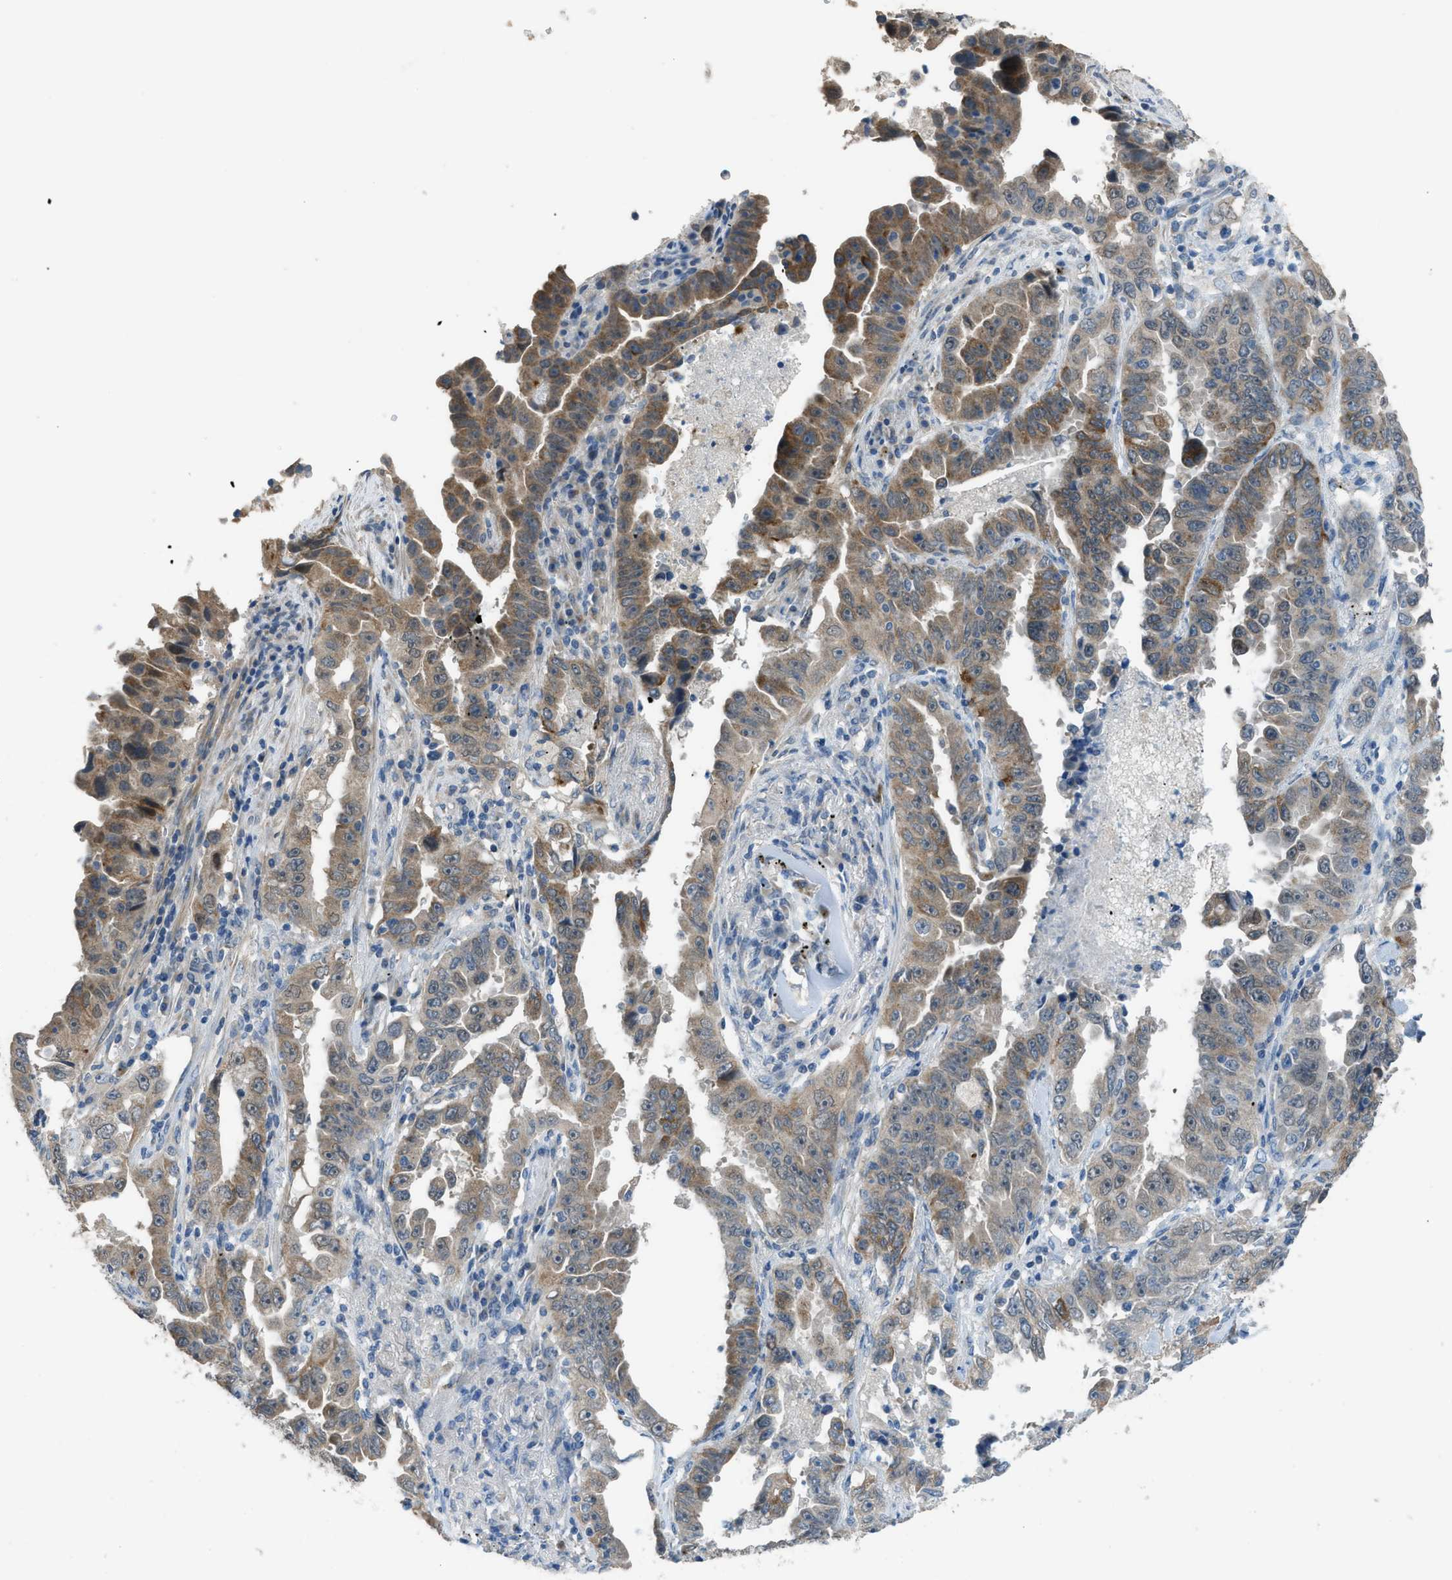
{"staining": {"intensity": "moderate", "quantity": ">75%", "location": "cytoplasmic/membranous"}, "tissue": "lung cancer", "cell_type": "Tumor cells", "image_type": "cancer", "snomed": [{"axis": "morphology", "description": "Adenocarcinoma, NOS"}, {"axis": "topography", "description": "Lung"}], "caption": "Lung cancer (adenocarcinoma) tissue reveals moderate cytoplasmic/membranous expression in about >75% of tumor cells", "gene": "TIMD4", "patient": {"sex": "female", "age": 51}}